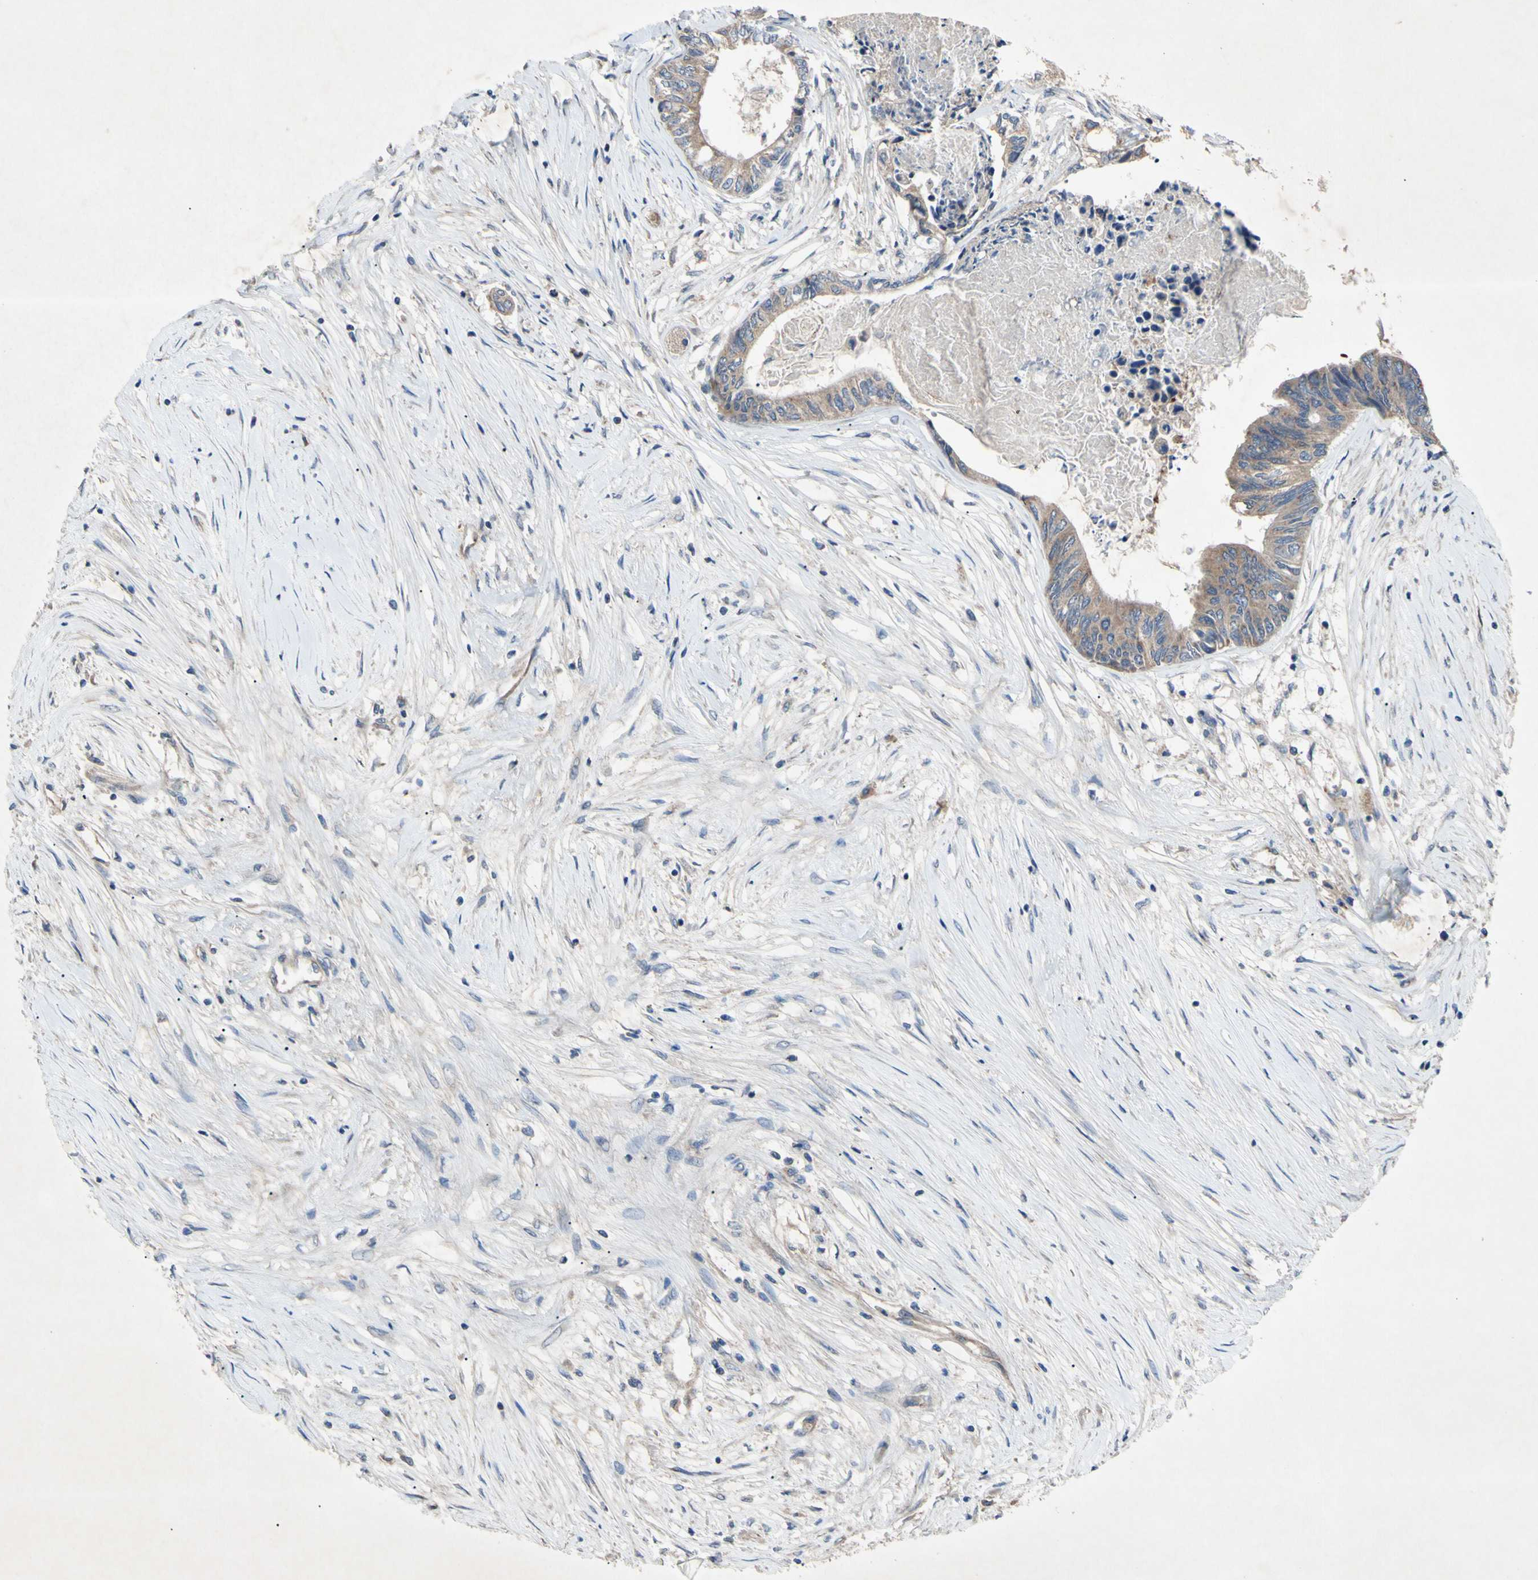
{"staining": {"intensity": "moderate", "quantity": ">75%", "location": "cytoplasmic/membranous"}, "tissue": "colorectal cancer", "cell_type": "Tumor cells", "image_type": "cancer", "snomed": [{"axis": "morphology", "description": "Adenocarcinoma, NOS"}, {"axis": "topography", "description": "Rectum"}], "caption": "Brown immunohistochemical staining in human colorectal adenocarcinoma reveals moderate cytoplasmic/membranous expression in approximately >75% of tumor cells.", "gene": "HILPDA", "patient": {"sex": "male", "age": 63}}